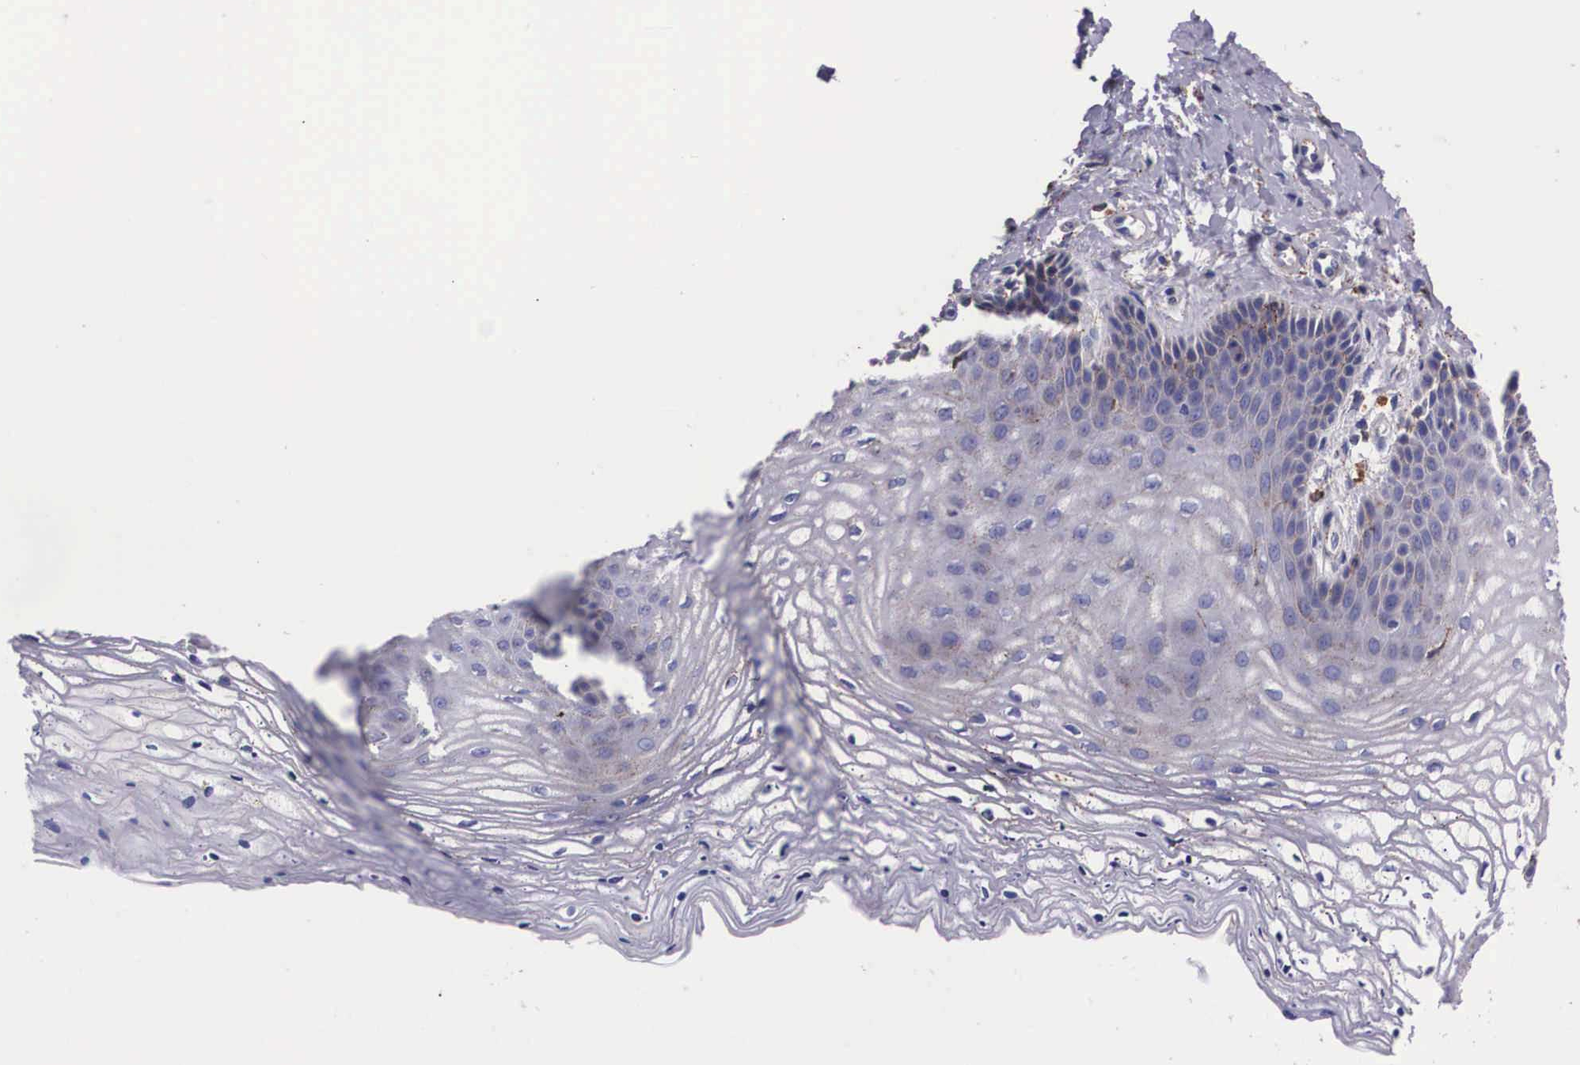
{"staining": {"intensity": "weak", "quantity": "<25%", "location": "cytoplasmic/membranous"}, "tissue": "vagina", "cell_type": "Squamous epithelial cells", "image_type": "normal", "snomed": [{"axis": "morphology", "description": "Normal tissue, NOS"}, {"axis": "topography", "description": "Vagina"}], "caption": "Immunohistochemistry image of unremarkable vagina: human vagina stained with DAB displays no significant protein staining in squamous epithelial cells.", "gene": "NAGA", "patient": {"sex": "female", "age": 68}}